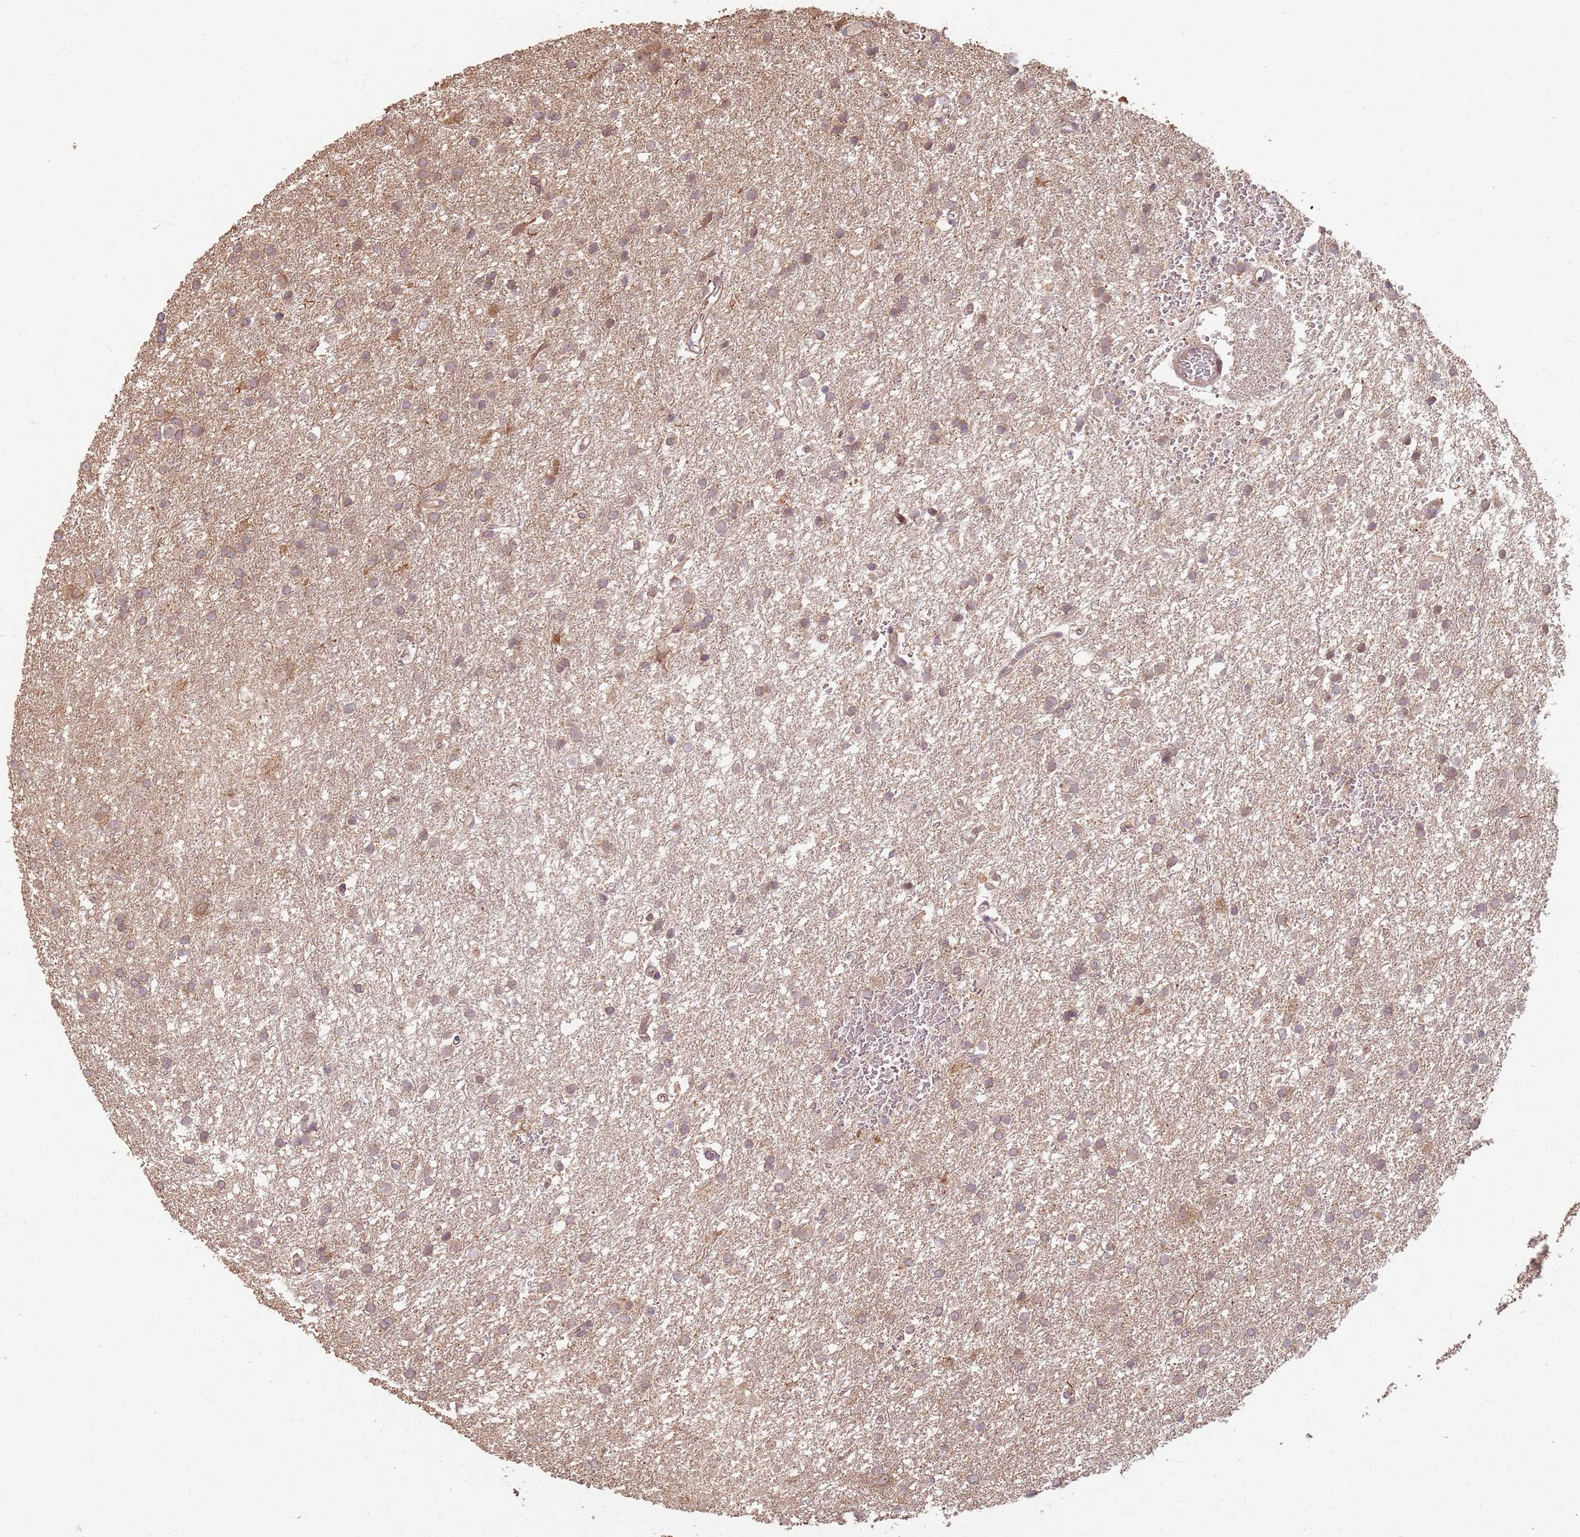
{"staining": {"intensity": "weak", "quantity": ">75%", "location": "cytoplasmic/membranous"}, "tissue": "glioma", "cell_type": "Tumor cells", "image_type": "cancer", "snomed": [{"axis": "morphology", "description": "Glioma, malignant, High grade"}, {"axis": "topography", "description": "Brain"}], "caption": "There is low levels of weak cytoplasmic/membranous positivity in tumor cells of malignant glioma (high-grade), as demonstrated by immunohistochemical staining (brown color).", "gene": "CCDC168", "patient": {"sex": "female", "age": 50}}